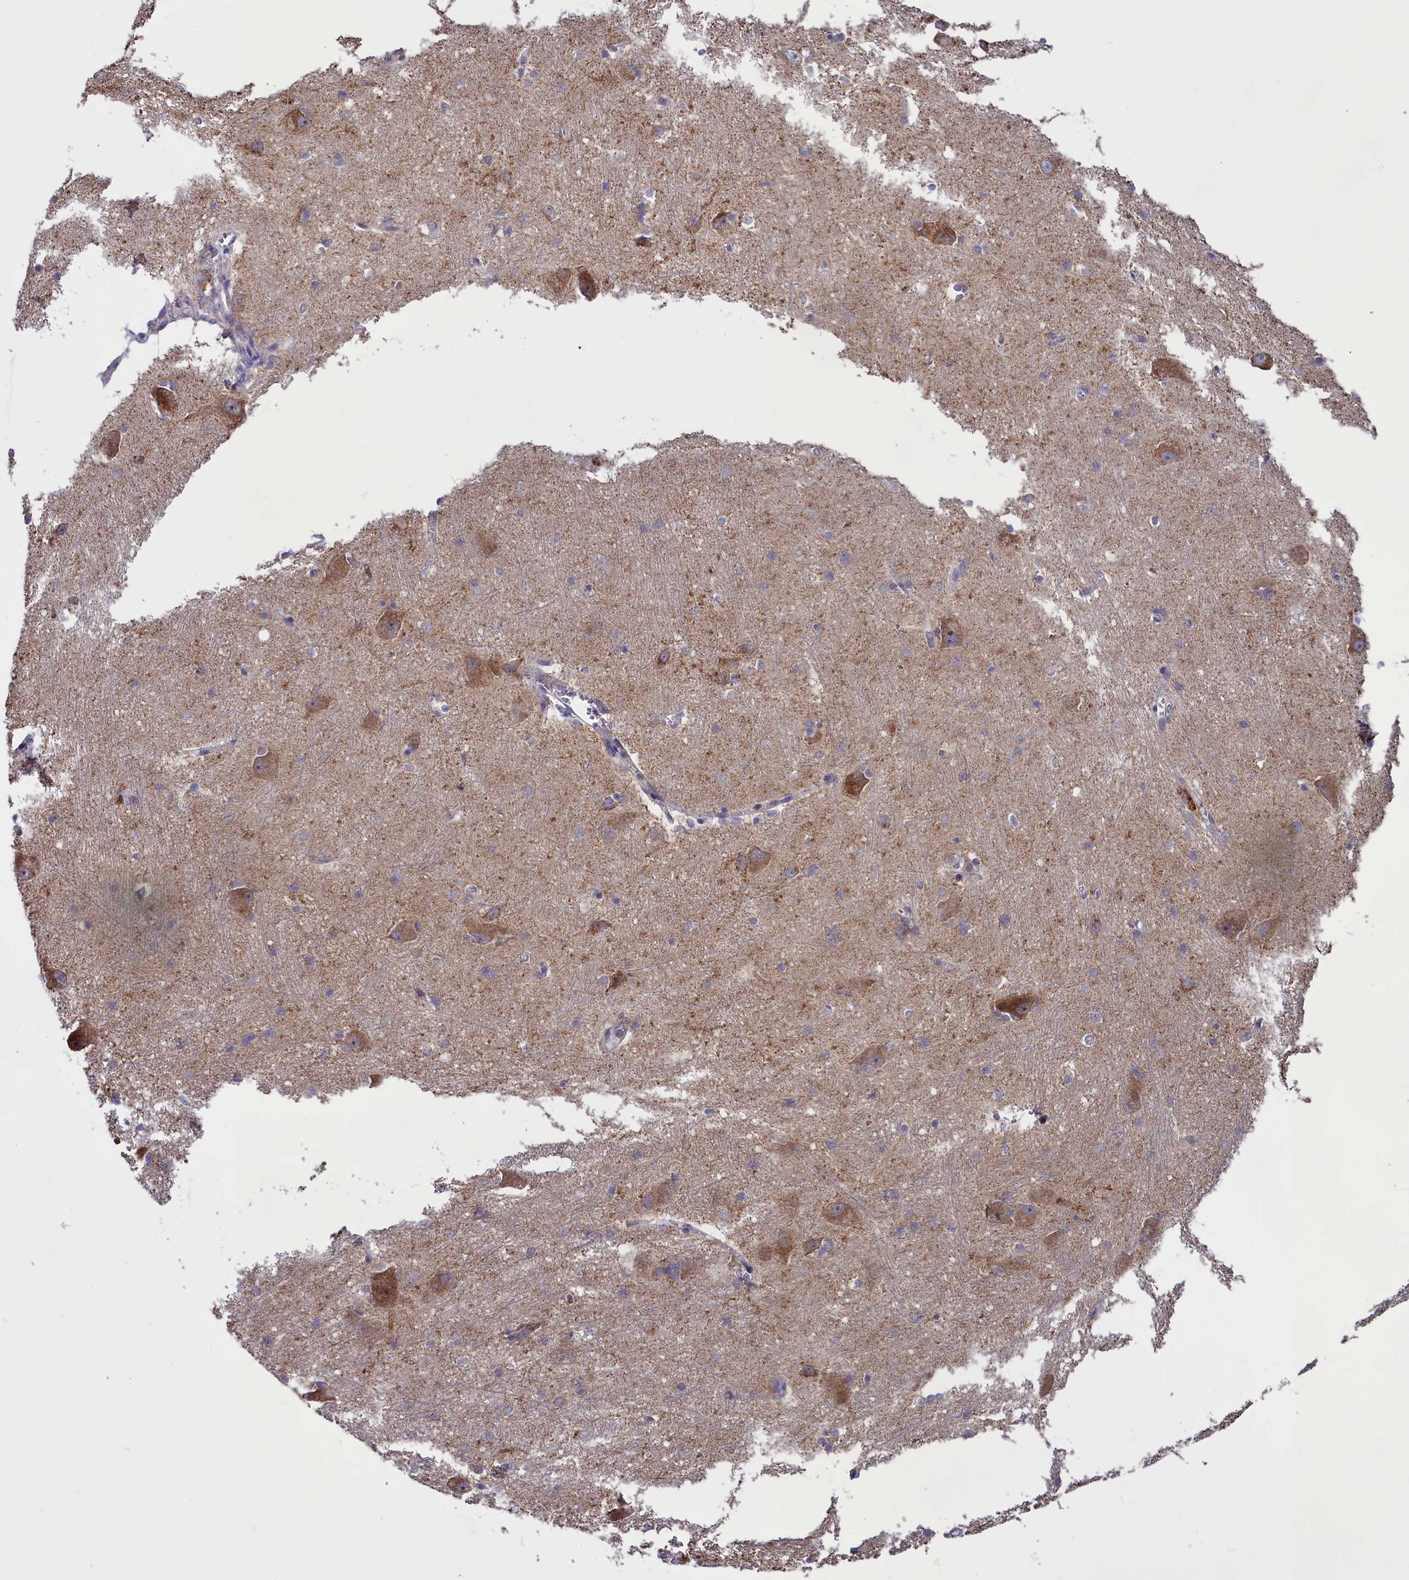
{"staining": {"intensity": "weak", "quantity": "<25%", "location": "cytoplasmic/membranous"}, "tissue": "caudate", "cell_type": "Glial cells", "image_type": "normal", "snomed": [{"axis": "morphology", "description": "Normal tissue, NOS"}, {"axis": "topography", "description": "Lateral ventricle wall"}], "caption": "Immunohistochemistry image of normal caudate: caudate stained with DAB (3,3'-diaminobenzidine) shows no significant protein expression in glial cells.", "gene": "GLRX5", "patient": {"sex": "male", "age": 37}}